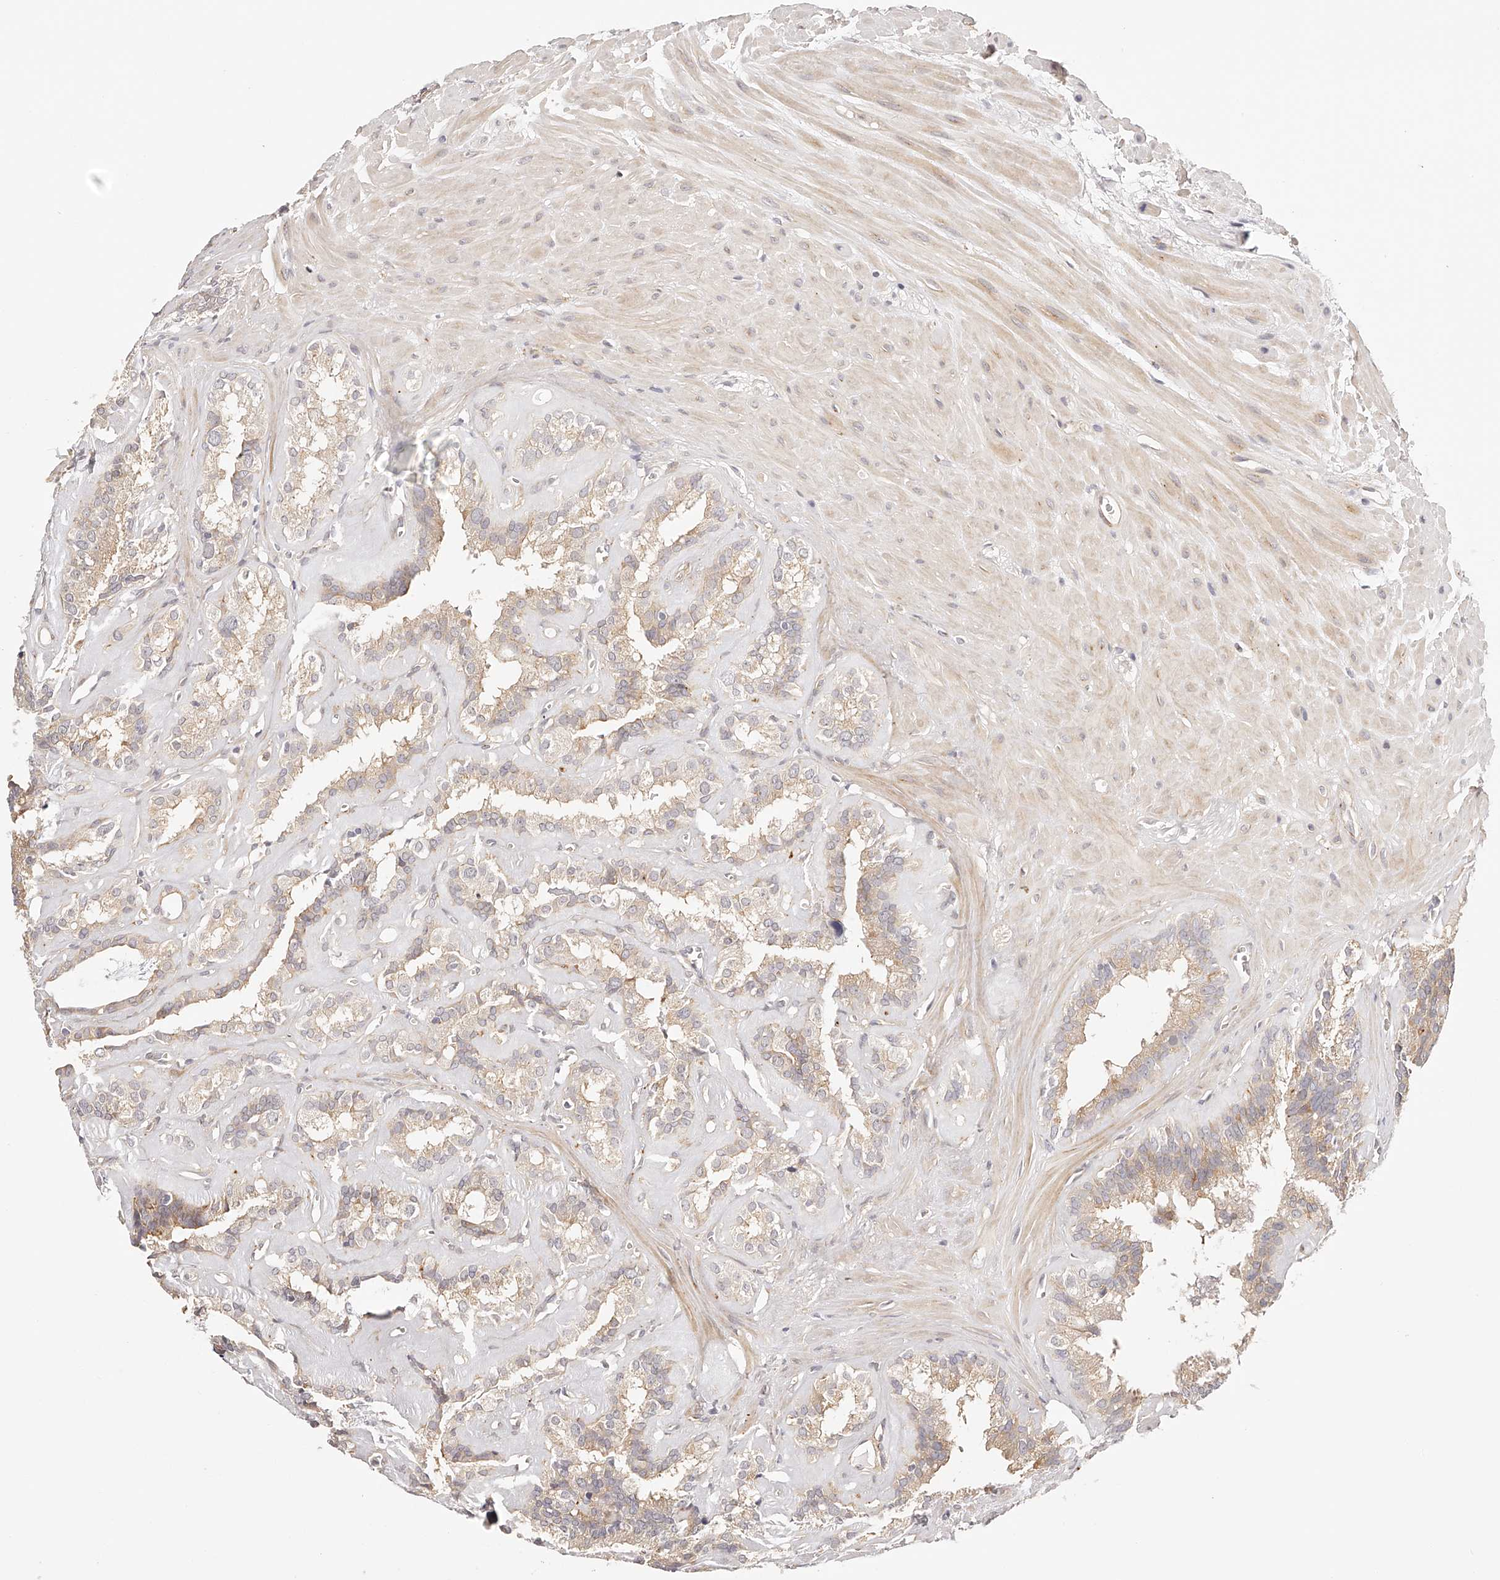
{"staining": {"intensity": "weak", "quantity": "25%-75%", "location": "cytoplasmic/membranous"}, "tissue": "seminal vesicle", "cell_type": "Glandular cells", "image_type": "normal", "snomed": [{"axis": "morphology", "description": "Normal tissue, NOS"}, {"axis": "topography", "description": "Prostate"}, {"axis": "topography", "description": "Seminal veicle"}], "caption": "Immunohistochemical staining of unremarkable seminal vesicle exhibits weak cytoplasmic/membranous protein expression in about 25%-75% of glandular cells.", "gene": "SYNC", "patient": {"sex": "male", "age": 59}}